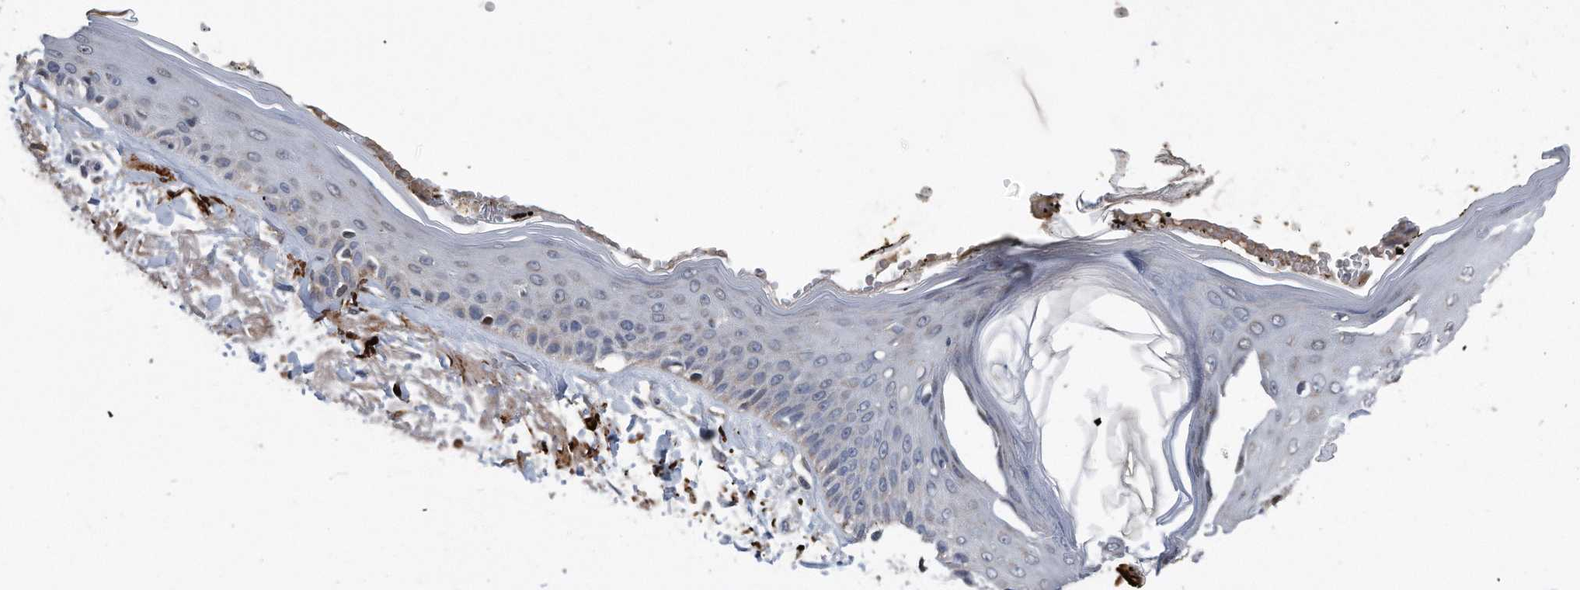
{"staining": {"intensity": "moderate", "quantity": ">75%", "location": "cytoplasmic/membranous"}, "tissue": "skin", "cell_type": "Fibroblasts", "image_type": "normal", "snomed": [{"axis": "morphology", "description": "Normal tissue, NOS"}, {"axis": "topography", "description": "Skin"}, {"axis": "topography", "description": "Skeletal muscle"}], "caption": "Immunohistochemical staining of benign human skin displays >75% levels of moderate cytoplasmic/membranous protein expression in approximately >75% of fibroblasts. The staining is performed using DAB (3,3'-diaminobenzidine) brown chromogen to label protein expression. The nuclei are counter-stained blue using hematoxylin.", "gene": "DST", "patient": {"sex": "male", "age": 83}}